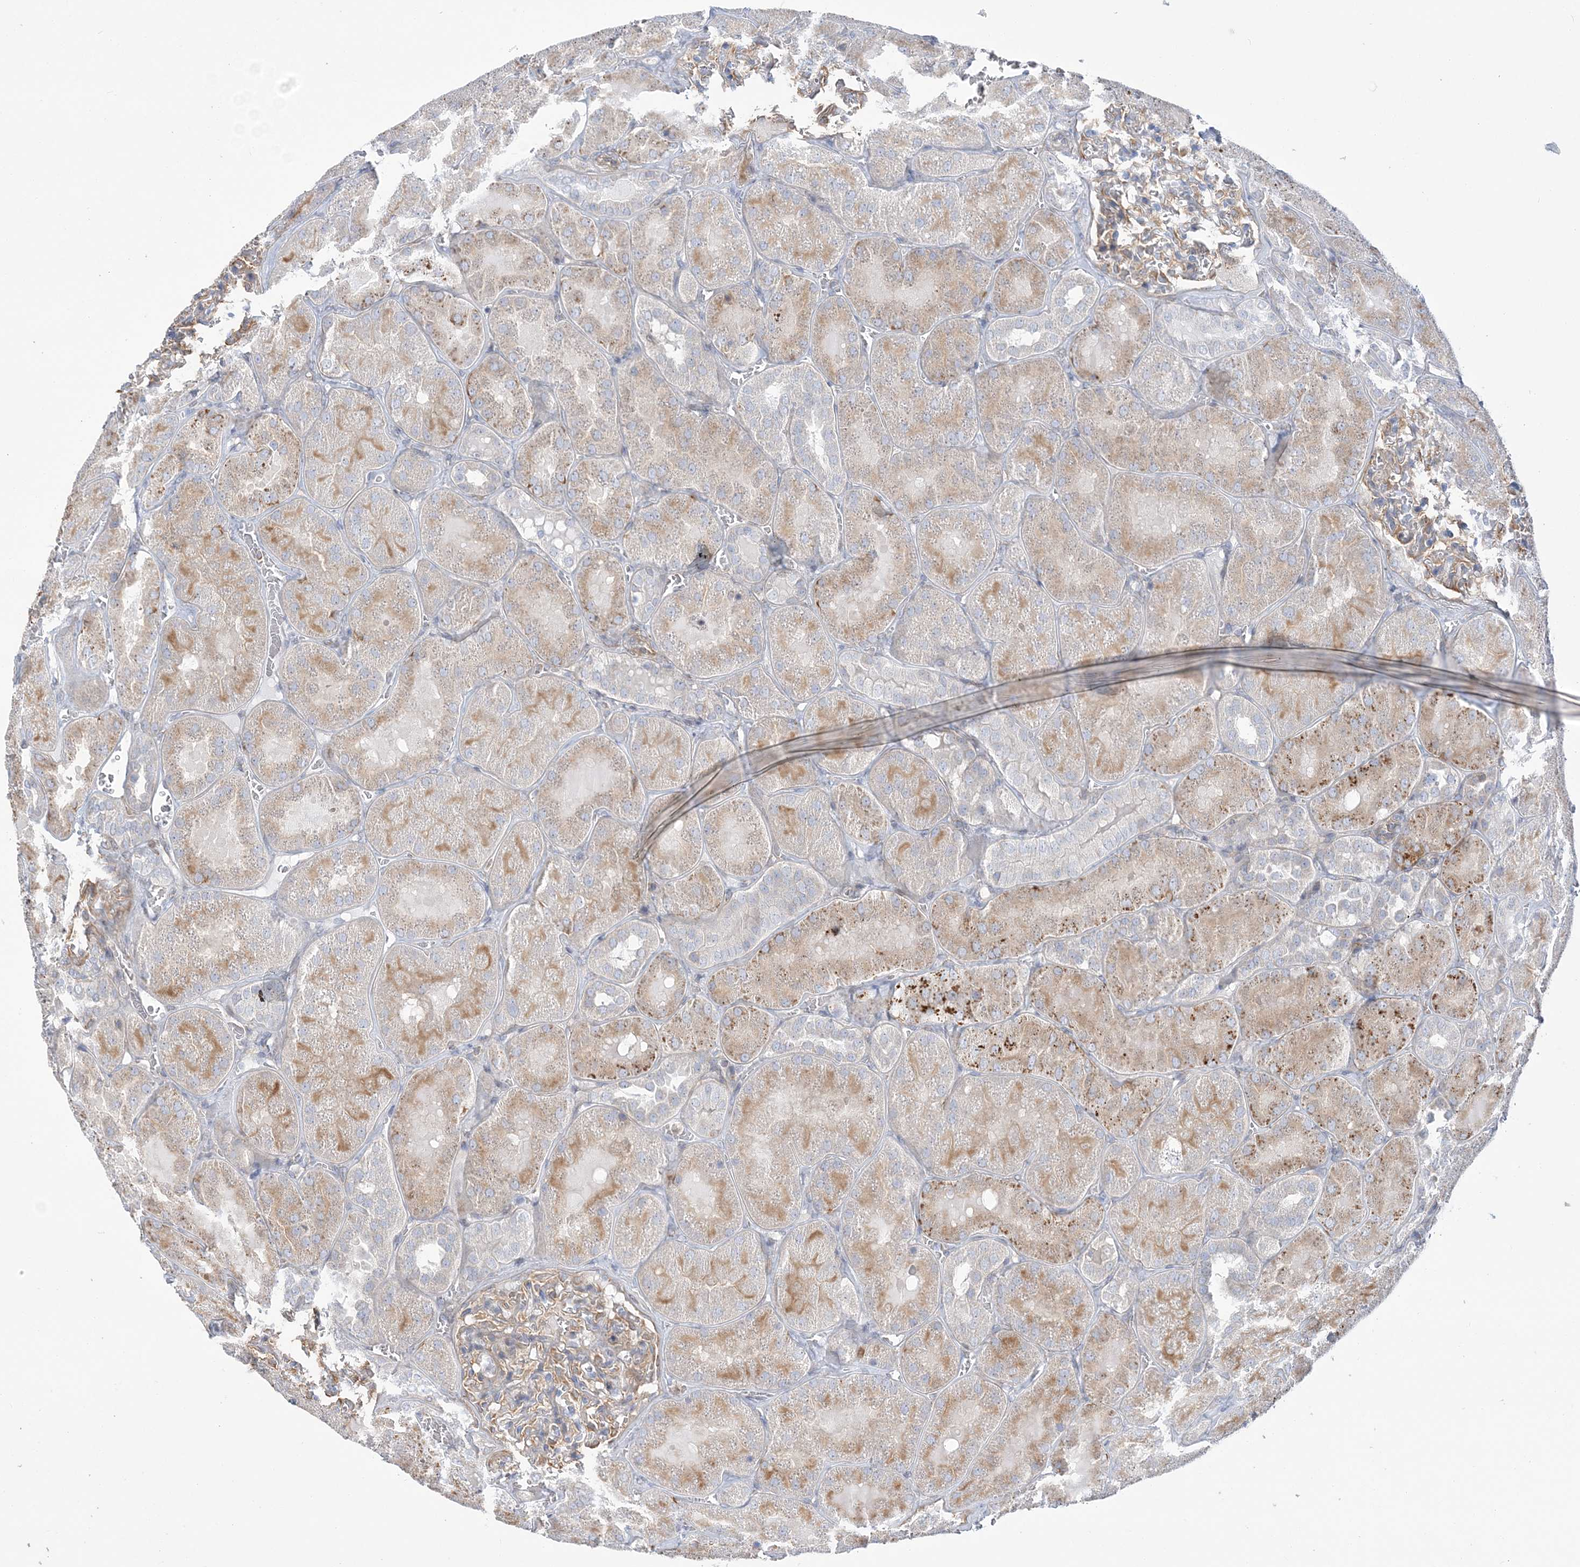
{"staining": {"intensity": "moderate", "quantity": "25%-75%", "location": "cytoplasmic/membranous"}, "tissue": "kidney", "cell_type": "Cells in glomeruli", "image_type": "normal", "snomed": [{"axis": "morphology", "description": "Normal tissue, NOS"}, {"axis": "topography", "description": "Kidney"}], "caption": "Protein analysis of normal kidney demonstrates moderate cytoplasmic/membranous positivity in approximately 25%-75% of cells in glomeruli. (brown staining indicates protein expression, while blue staining denotes nuclei).", "gene": "ZNF821", "patient": {"sex": "male", "age": 28}}